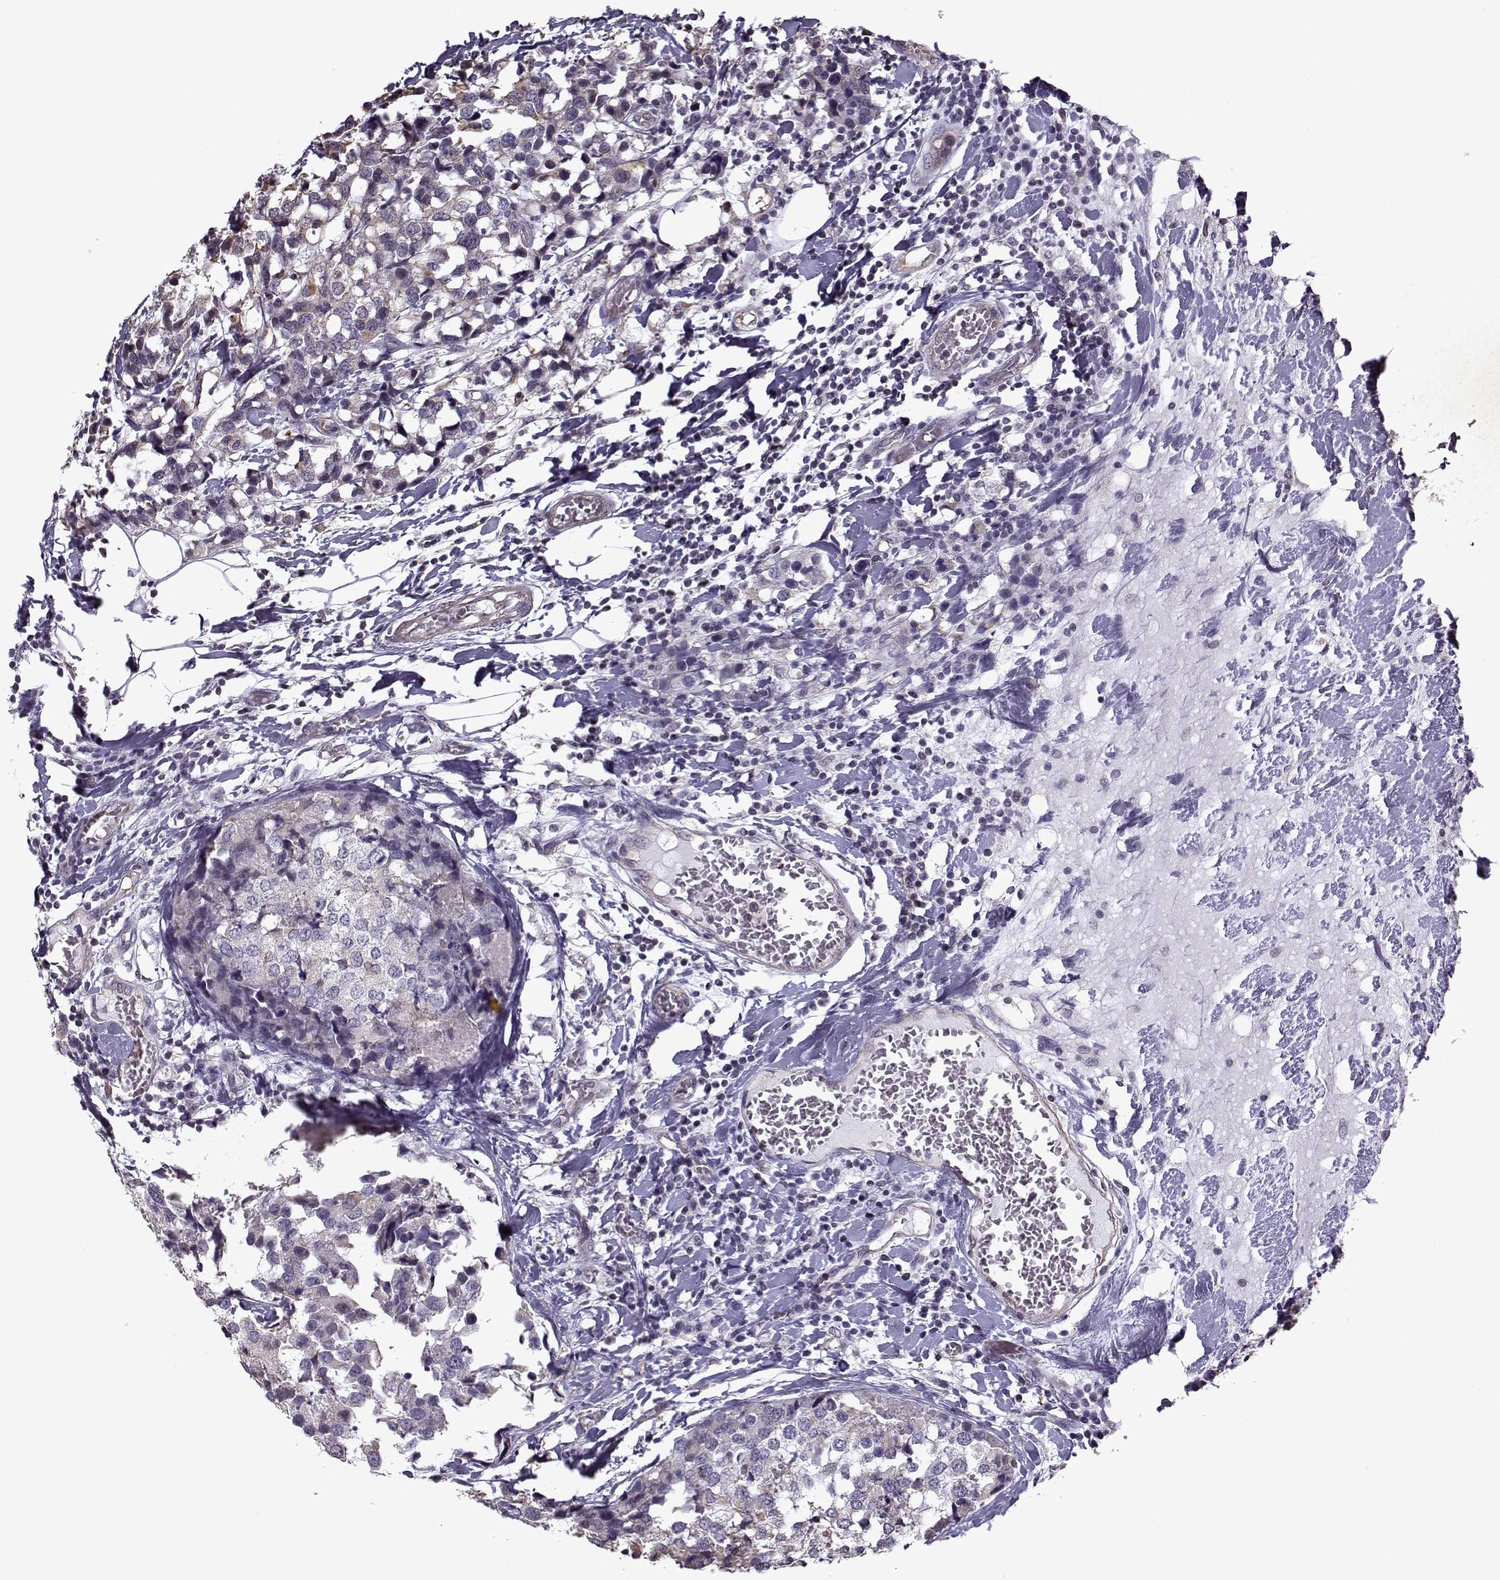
{"staining": {"intensity": "negative", "quantity": "none", "location": "none"}, "tissue": "breast cancer", "cell_type": "Tumor cells", "image_type": "cancer", "snomed": [{"axis": "morphology", "description": "Lobular carcinoma"}, {"axis": "topography", "description": "Breast"}], "caption": "There is no significant staining in tumor cells of lobular carcinoma (breast). The staining was performed using DAB (3,3'-diaminobenzidine) to visualize the protein expression in brown, while the nuclei were stained in blue with hematoxylin (Magnification: 20x).", "gene": "KRT9", "patient": {"sex": "female", "age": 59}}